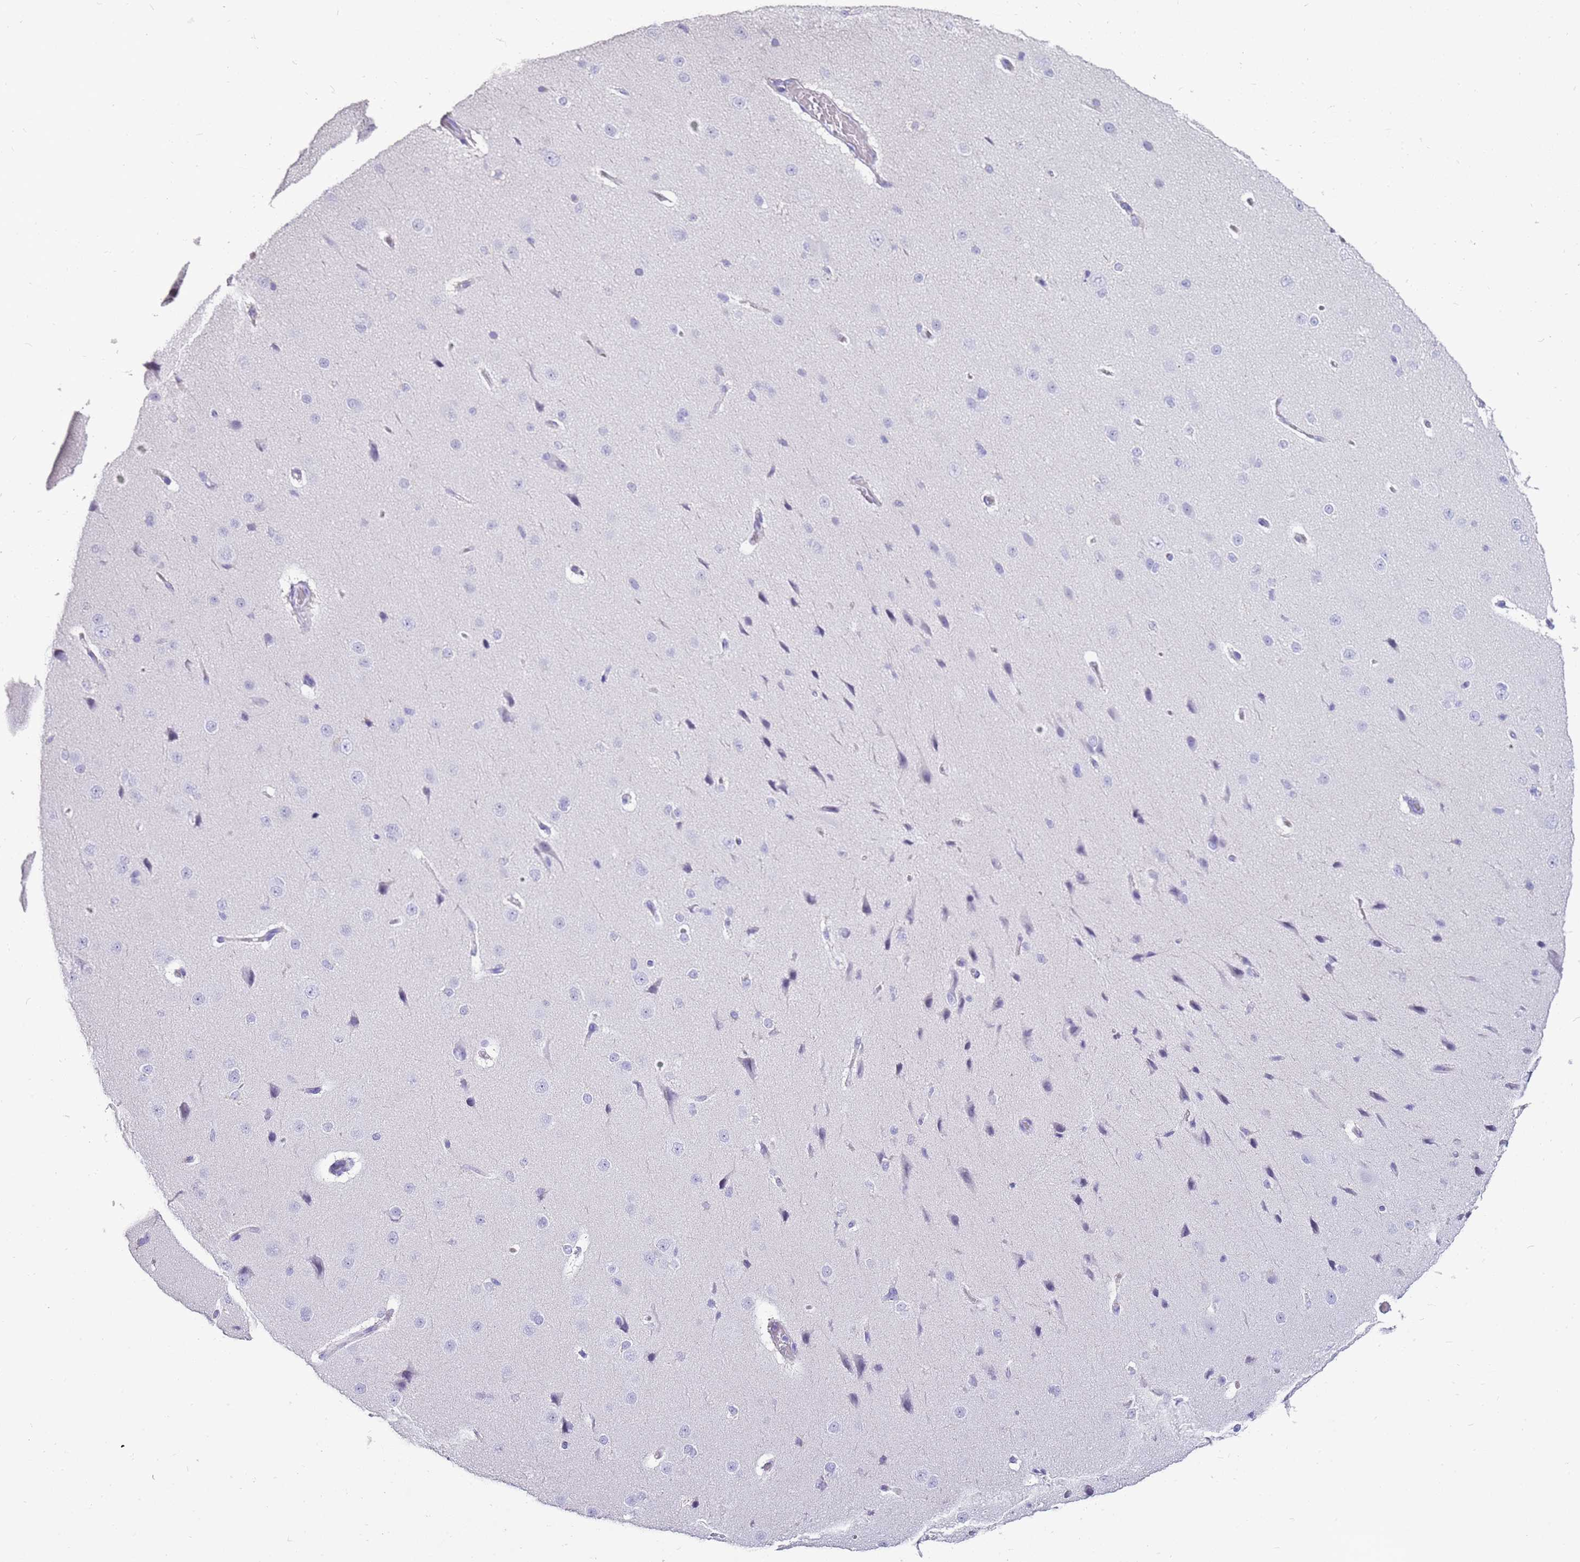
{"staining": {"intensity": "negative", "quantity": "none", "location": "none"}, "tissue": "cerebral cortex", "cell_type": "Endothelial cells", "image_type": "normal", "snomed": [{"axis": "morphology", "description": "Normal tissue, NOS"}, {"axis": "morphology", "description": "Developmental malformation"}, {"axis": "topography", "description": "Cerebral cortex"}], "caption": "Human cerebral cortex stained for a protein using IHC displays no positivity in endothelial cells.", "gene": "ENSG00000271254", "patient": {"sex": "female", "age": 30}}